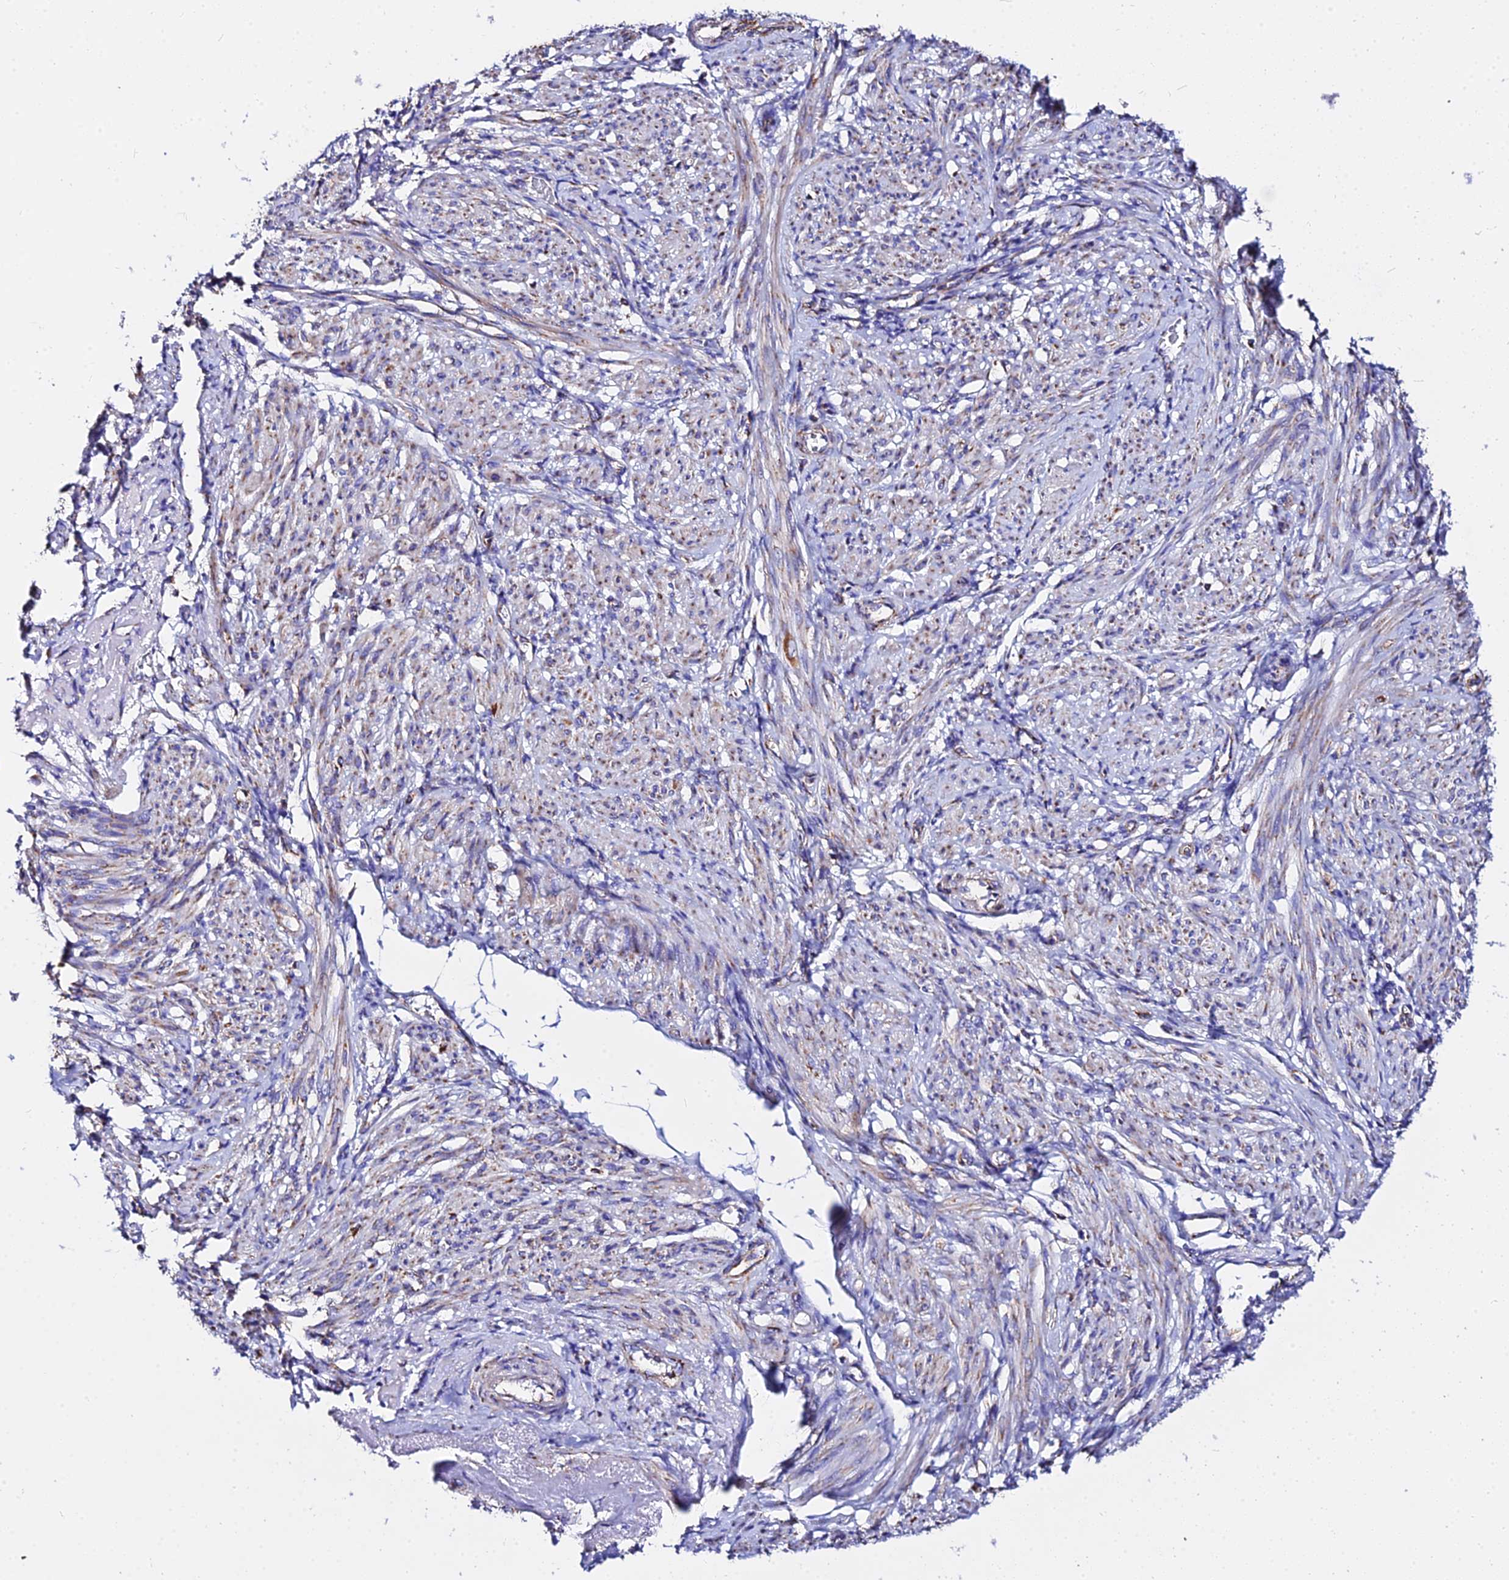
{"staining": {"intensity": "weak", "quantity": "25%-75%", "location": "cytoplasmic/membranous"}, "tissue": "smooth muscle", "cell_type": "Smooth muscle cells", "image_type": "normal", "snomed": [{"axis": "morphology", "description": "Normal tissue, NOS"}, {"axis": "topography", "description": "Smooth muscle"}], "caption": "DAB immunohistochemical staining of unremarkable smooth muscle demonstrates weak cytoplasmic/membranous protein expression in about 25%-75% of smooth muscle cells. (DAB (3,3'-diaminobenzidine) IHC with brightfield microscopy, high magnification).", "gene": "ZNF573", "patient": {"sex": "female", "age": 39}}